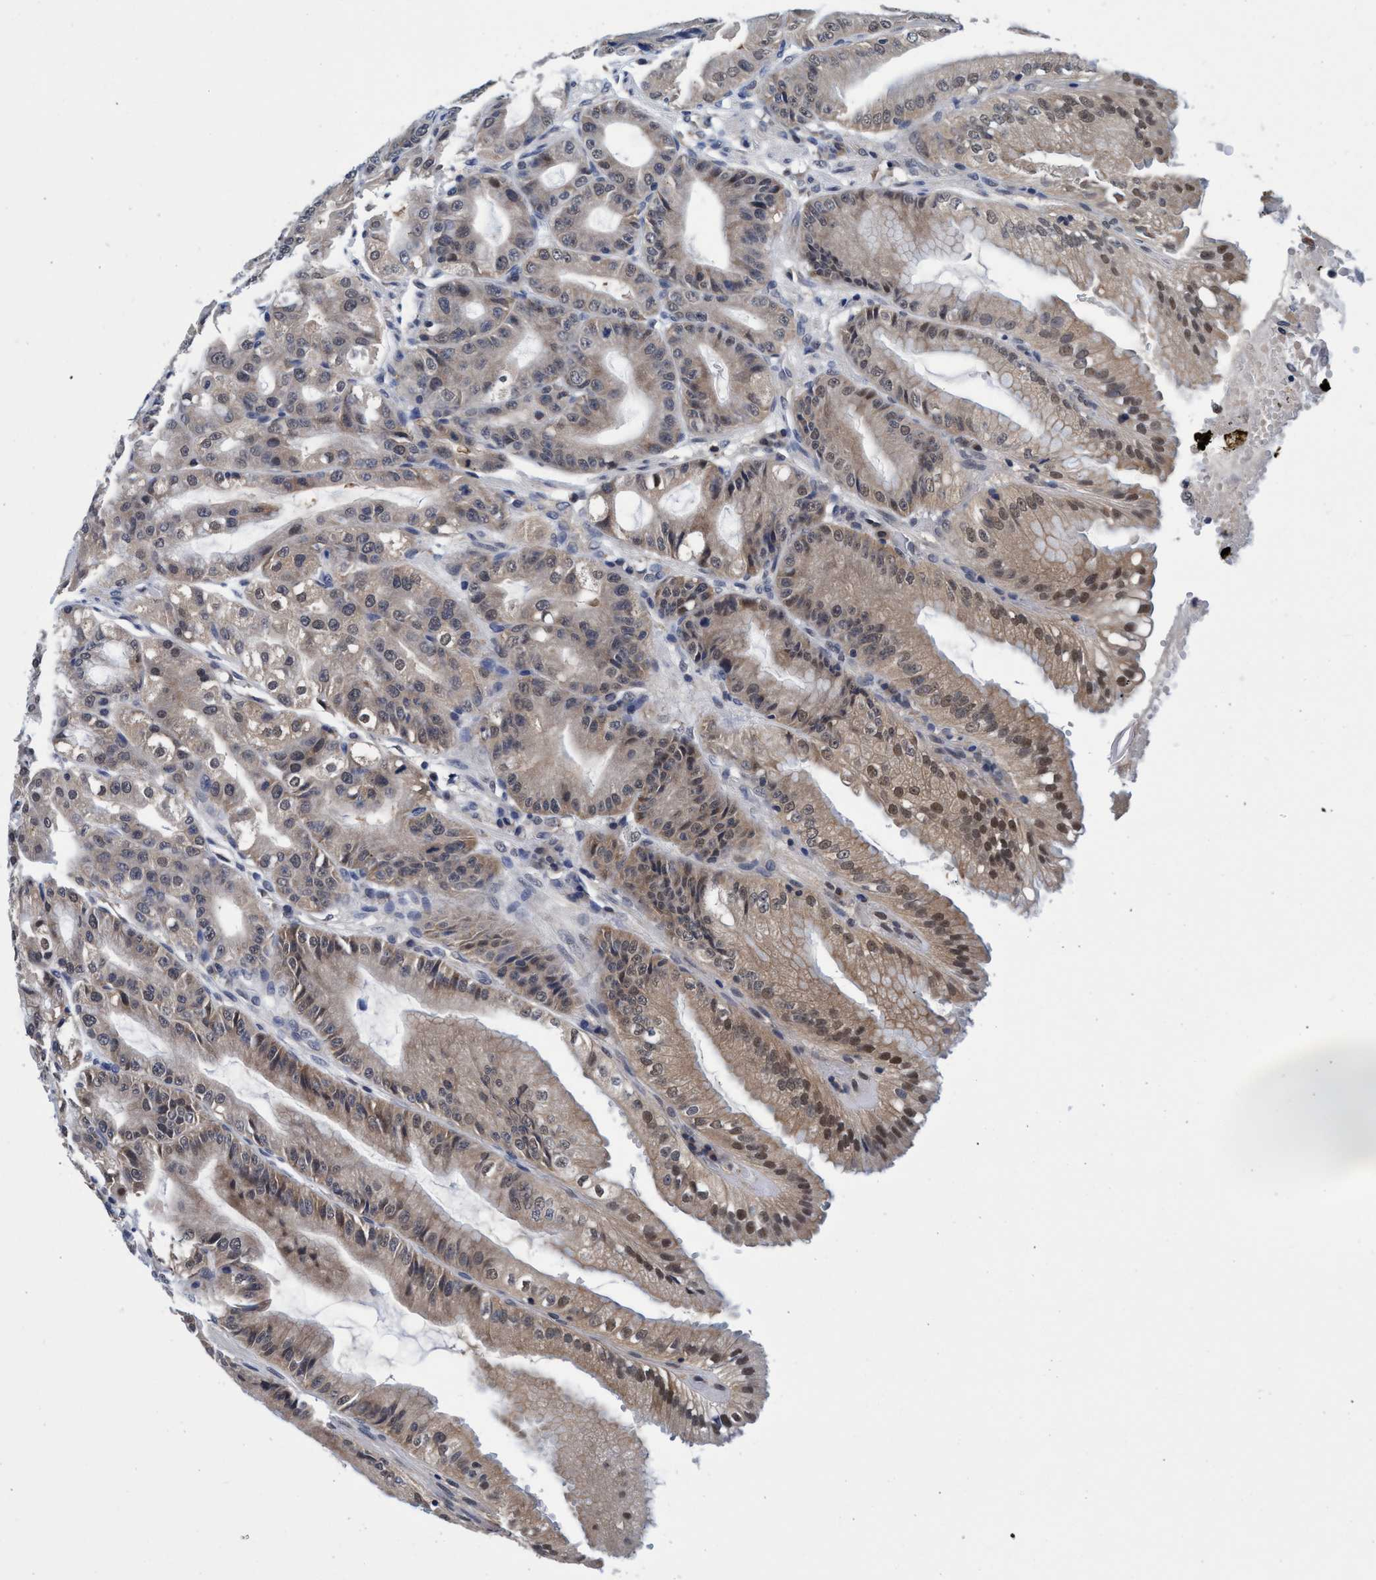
{"staining": {"intensity": "moderate", "quantity": ">75%", "location": "cytoplasmic/membranous,nuclear"}, "tissue": "stomach", "cell_type": "Glandular cells", "image_type": "normal", "snomed": [{"axis": "morphology", "description": "Normal tissue, NOS"}, {"axis": "topography", "description": "Stomach, lower"}], "caption": "Protein staining shows moderate cytoplasmic/membranous,nuclear positivity in approximately >75% of glandular cells in unremarkable stomach. (DAB IHC, brown staining for protein, blue staining for nuclei).", "gene": "PSMD12", "patient": {"sex": "male", "age": 71}}